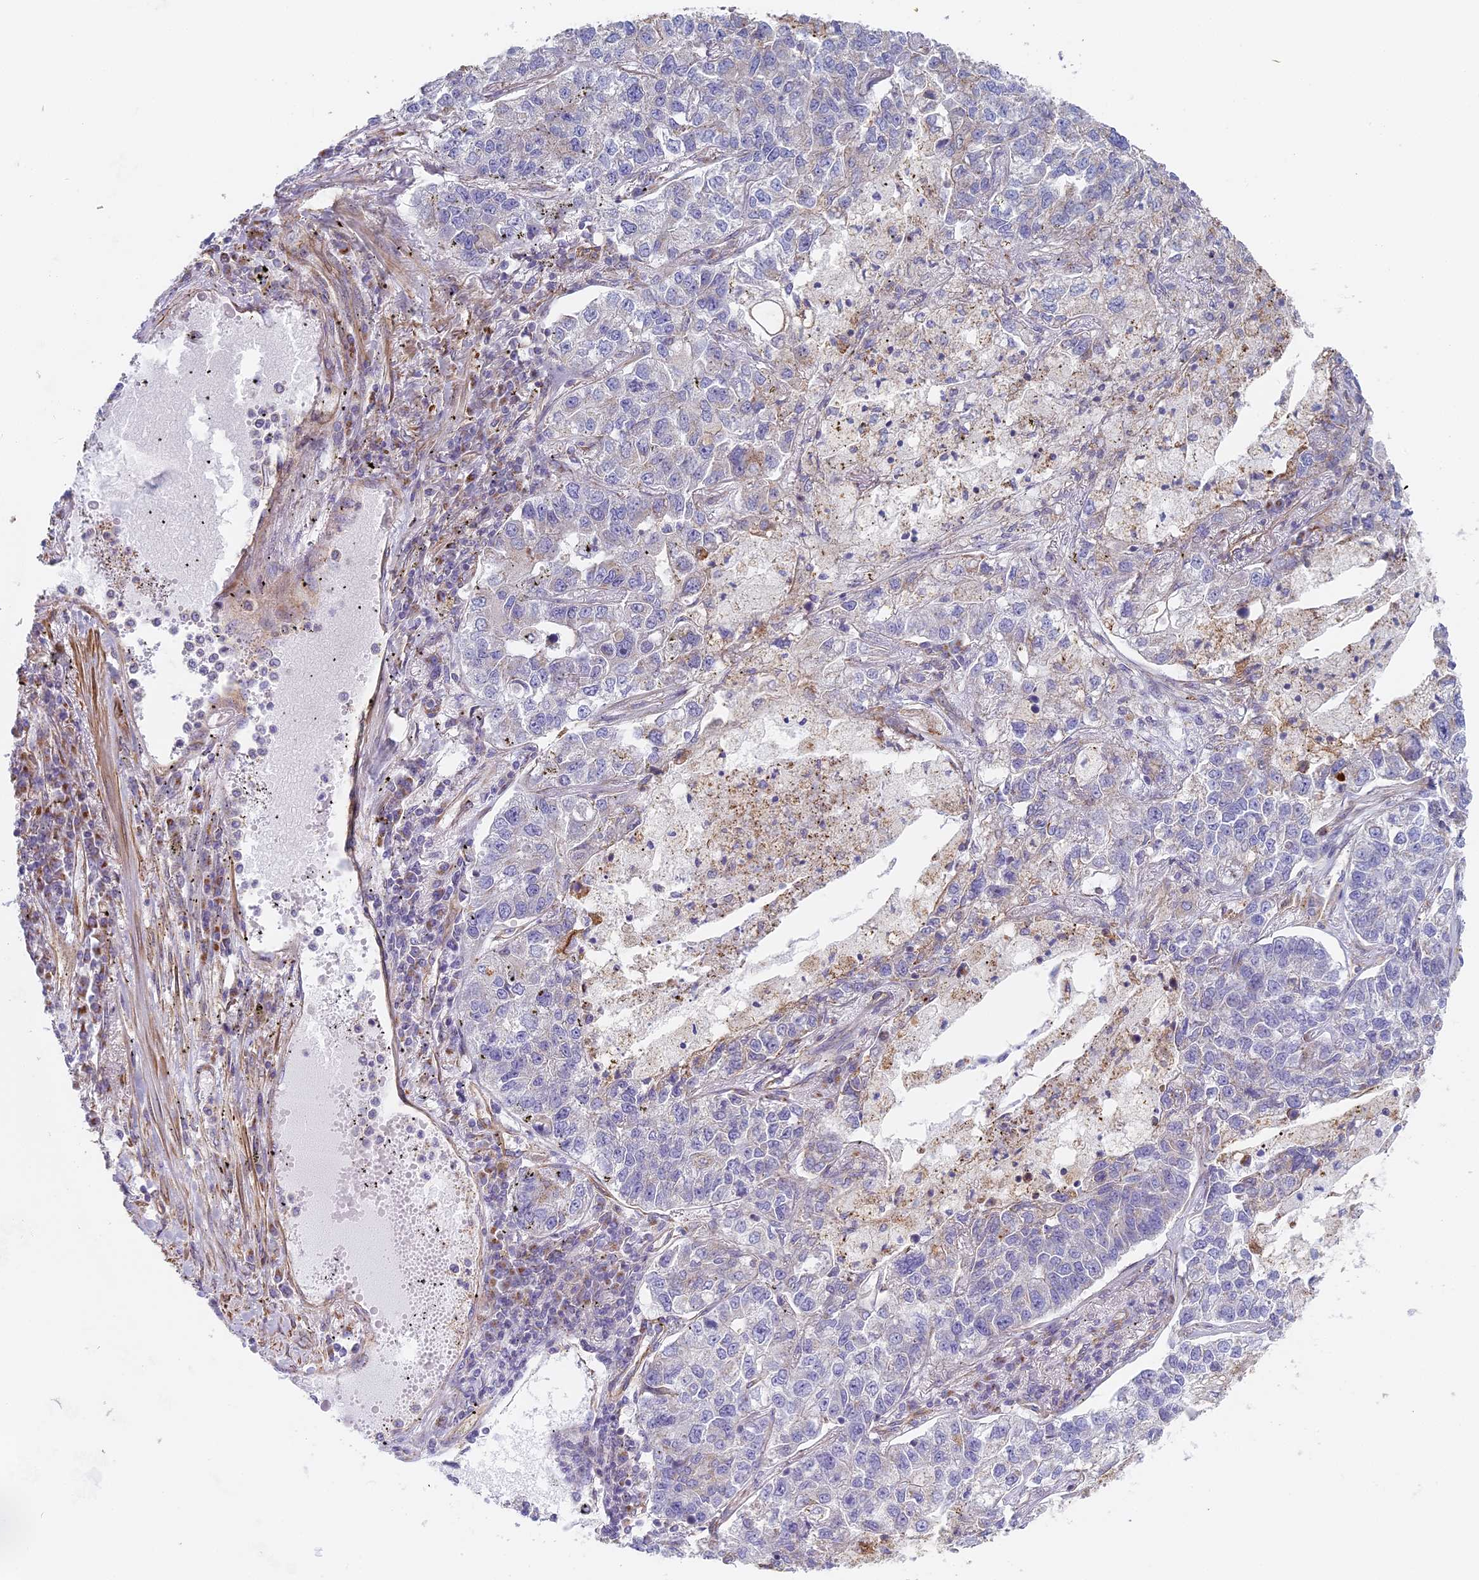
{"staining": {"intensity": "negative", "quantity": "none", "location": "none"}, "tissue": "lung cancer", "cell_type": "Tumor cells", "image_type": "cancer", "snomed": [{"axis": "morphology", "description": "Adenocarcinoma, NOS"}, {"axis": "topography", "description": "Lung"}], "caption": "This is an immunohistochemistry image of adenocarcinoma (lung). There is no expression in tumor cells.", "gene": "DDA1", "patient": {"sex": "male", "age": 49}}